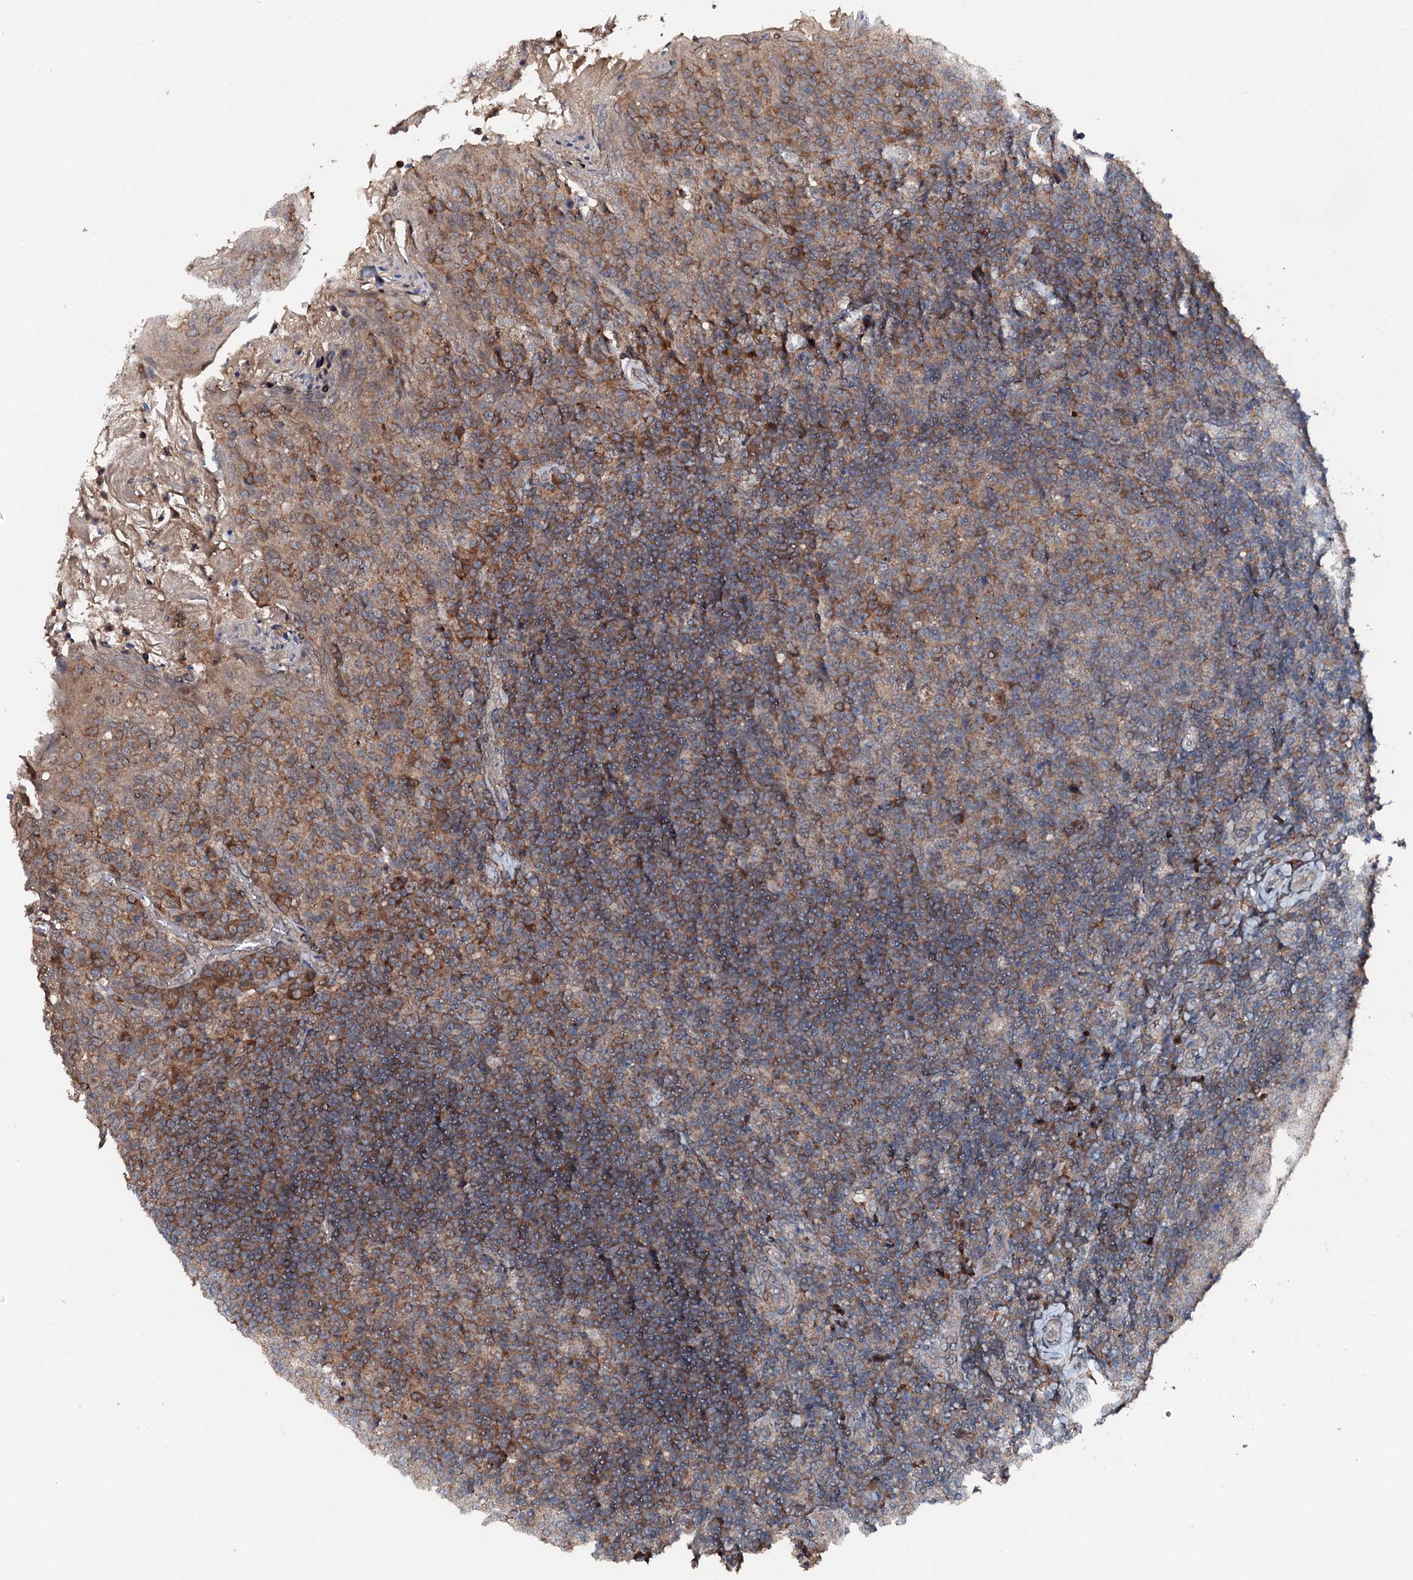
{"staining": {"intensity": "weak", "quantity": "<25%", "location": "cytoplasmic/membranous"}, "tissue": "tonsil", "cell_type": "Germinal center cells", "image_type": "normal", "snomed": [{"axis": "morphology", "description": "Normal tissue, NOS"}, {"axis": "topography", "description": "Tonsil"}], "caption": "A high-resolution micrograph shows immunohistochemistry (IHC) staining of normal tonsil, which shows no significant expression in germinal center cells. The staining is performed using DAB (3,3'-diaminobenzidine) brown chromogen with nuclei counter-stained in using hematoxylin.", "gene": "FLYWCH1", "patient": {"sex": "female", "age": 10}}